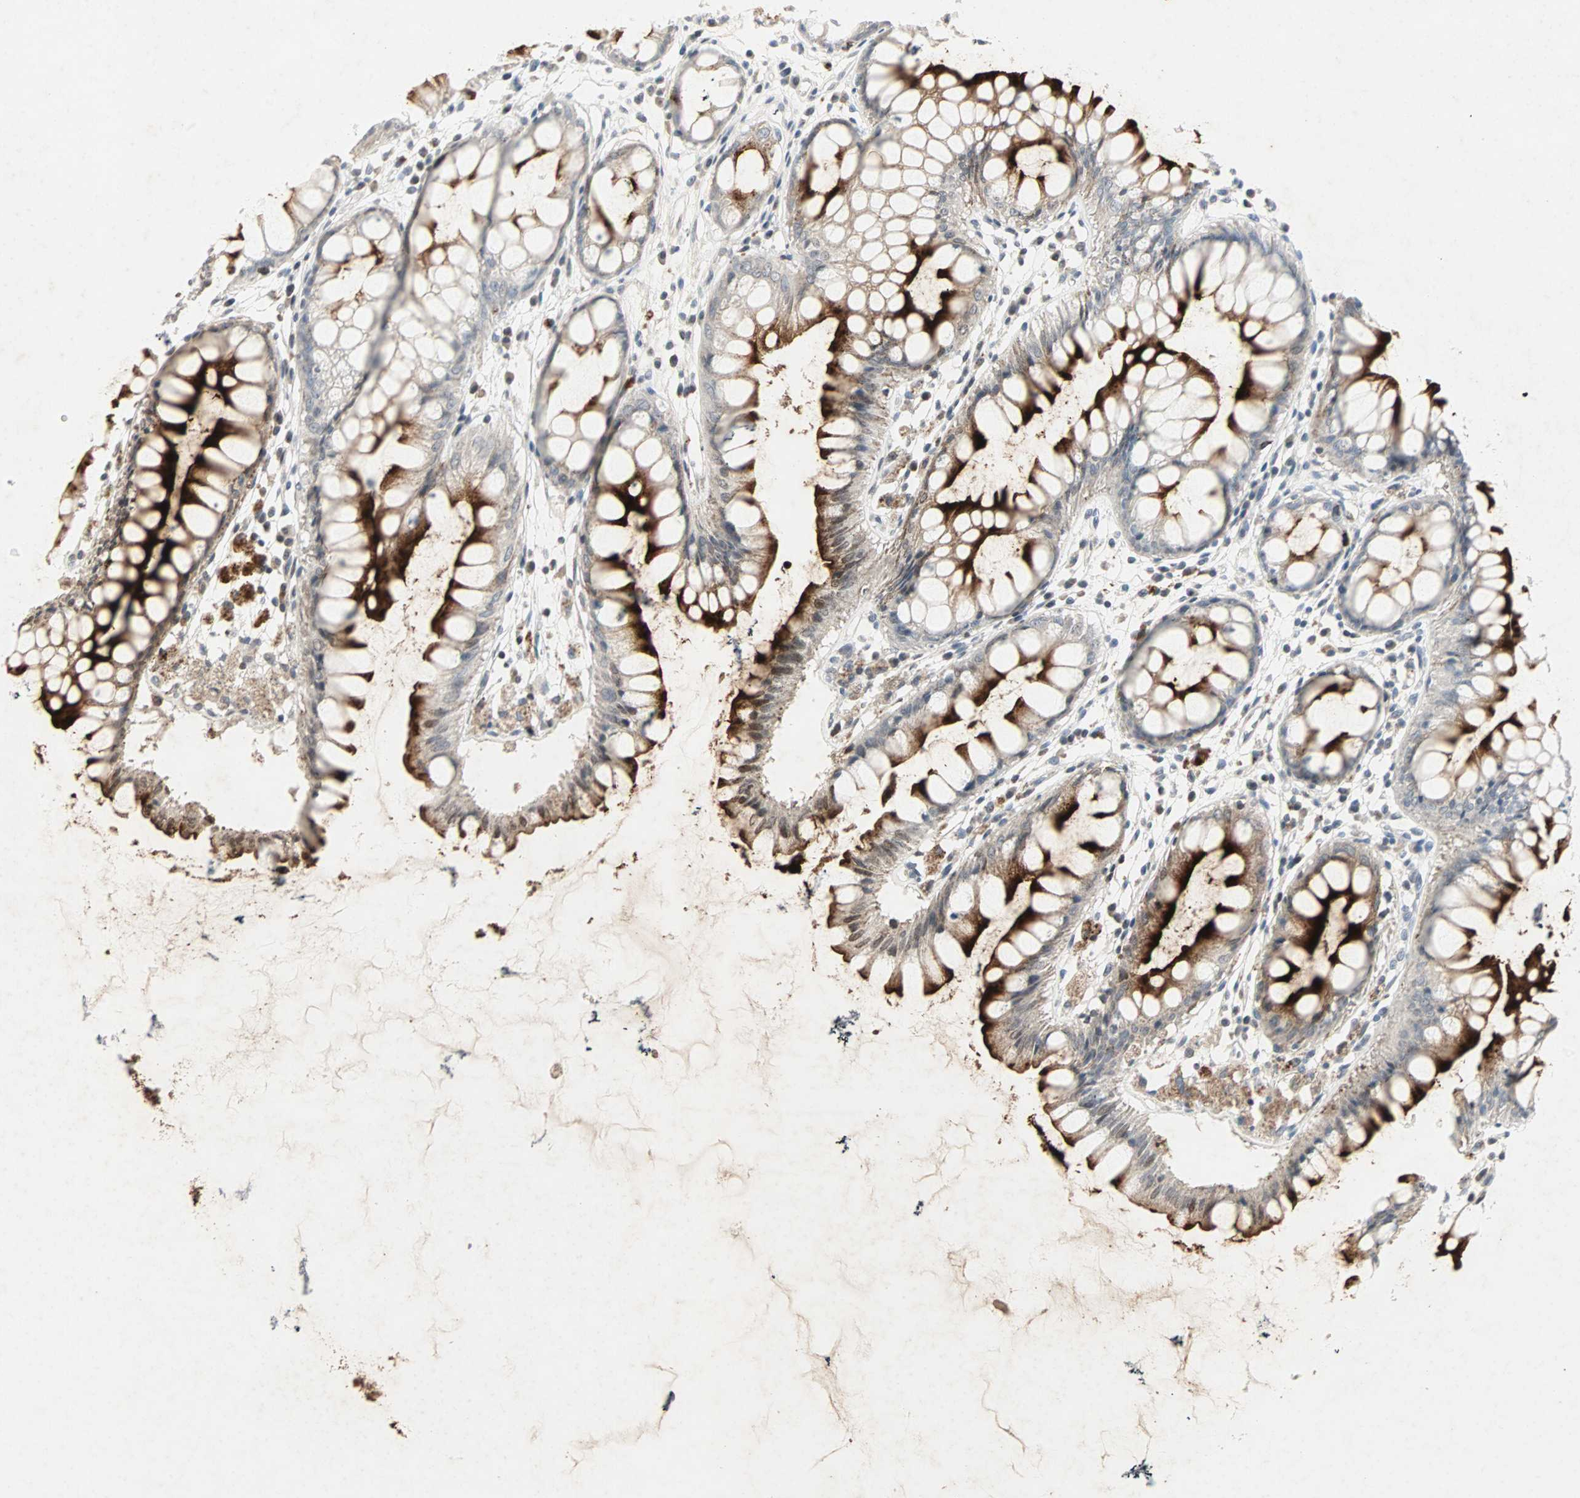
{"staining": {"intensity": "strong", "quantity": "25%-75%", "location": "cytoplasmic/membranous"}, "tissue": "rectum", "cell_type": "Glandular cells", "image_type": "normal", "snomed": [{"axis": "morphology", "description": "Normal tissue, NOS"}, {"axis": "morphology", "description": "Adenocarcinoma, NOS"}, {"axis": "topography", "description": "Rectum"}], "caption": "Immunohistochemistry photomicrograph of unremarkable rectum: human rectum stained using IHC reveals high levels of strong protein expression localized specifically in the cytoplasmic/membranous of glandular cells, appearing as a cytoplasmic/membranous brown color.", "gene": "CEACAM6", "patient": {"sex": "female", "age": 65}}